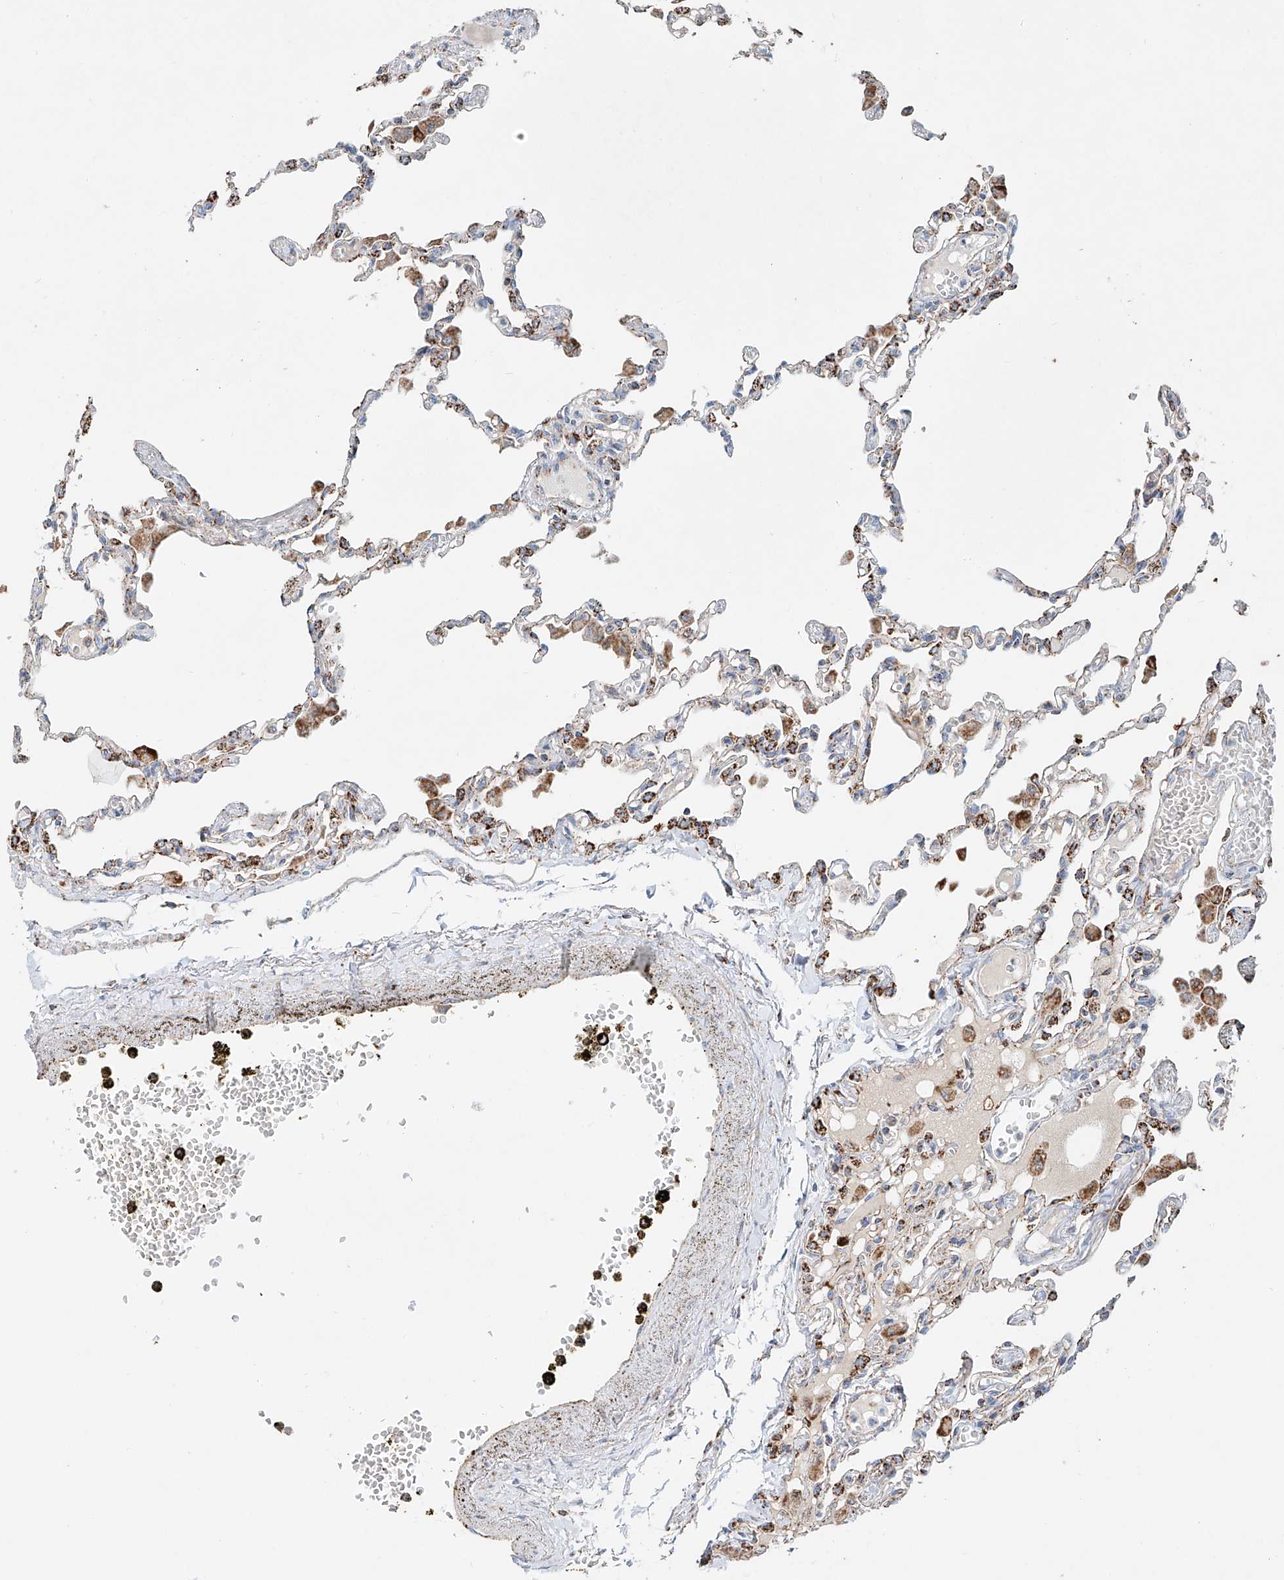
{"staining": {"intensity": "moderate", "quantity": "25%-75%", "location": "cytoplasmic/membranous"}, "tissue": "lung", "cell_type": "Alveolar cells", "image_type": "normal", "snomed": [{"axis": "morphology", "description": "Normal tissue, NOS"}, {"axis": "topography", "description": "Bronchus"}, {"axis": "topography", "description": "Lung"}], "caption": "Immunohistochemical staining of benign human lung displays 25%-75% levels of moderate cytoplasmic/membranous protein staining in about 25%-75% of alveolar cells. (DAB IHC, brown staining for protein, blue staining for nuclei).", "gene": "CARD10", "patient": {"sex": "female", "age": 49}}